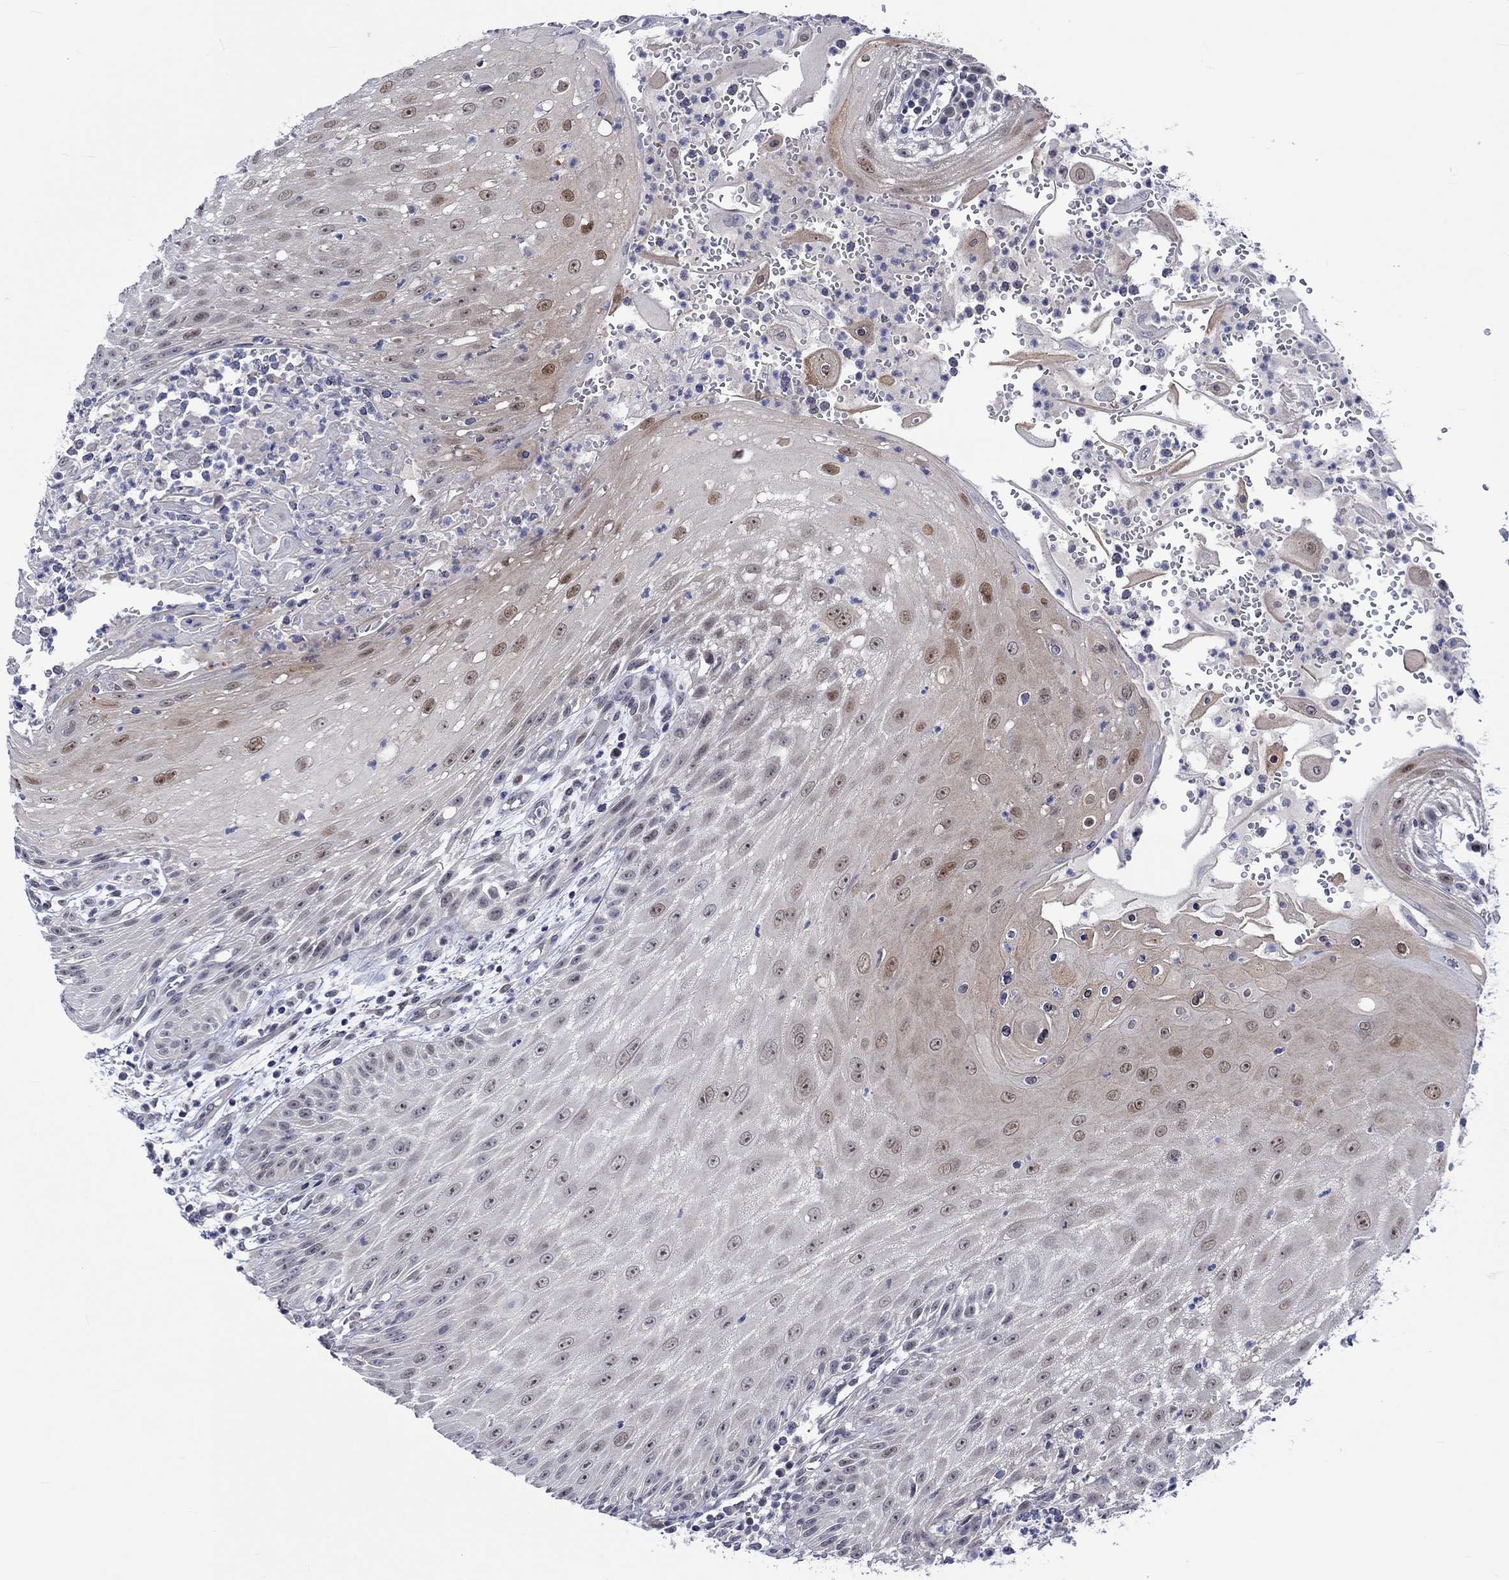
{"staining": {"intensity": "moderate", "quantity": "<25%", "location": "nuclear"}, "tissue": "head and neck cancer", "cell_type": "Tumor cells", "image_type": "cancer", "snomed": [{"axis": "morphology", "description": "Squamous cell carcinoma, NOS"}, {"axis": "topography", "description": "Oral tissue"}, {"axis": "topography", "description": "Head-Neck"}], "caption": "Head and neck squamous cell carcinoma was stained to show a protein in brown. There is low levels of moderate nuclear expression in about <25% of tumor cells. The protein of interest is stained brown, and the nuclei are stained in blue (DAB IHC with brightfield microscopy, high magnification).", "gene": "E2F8", "patient": {"sex": "male", "age": 58}}